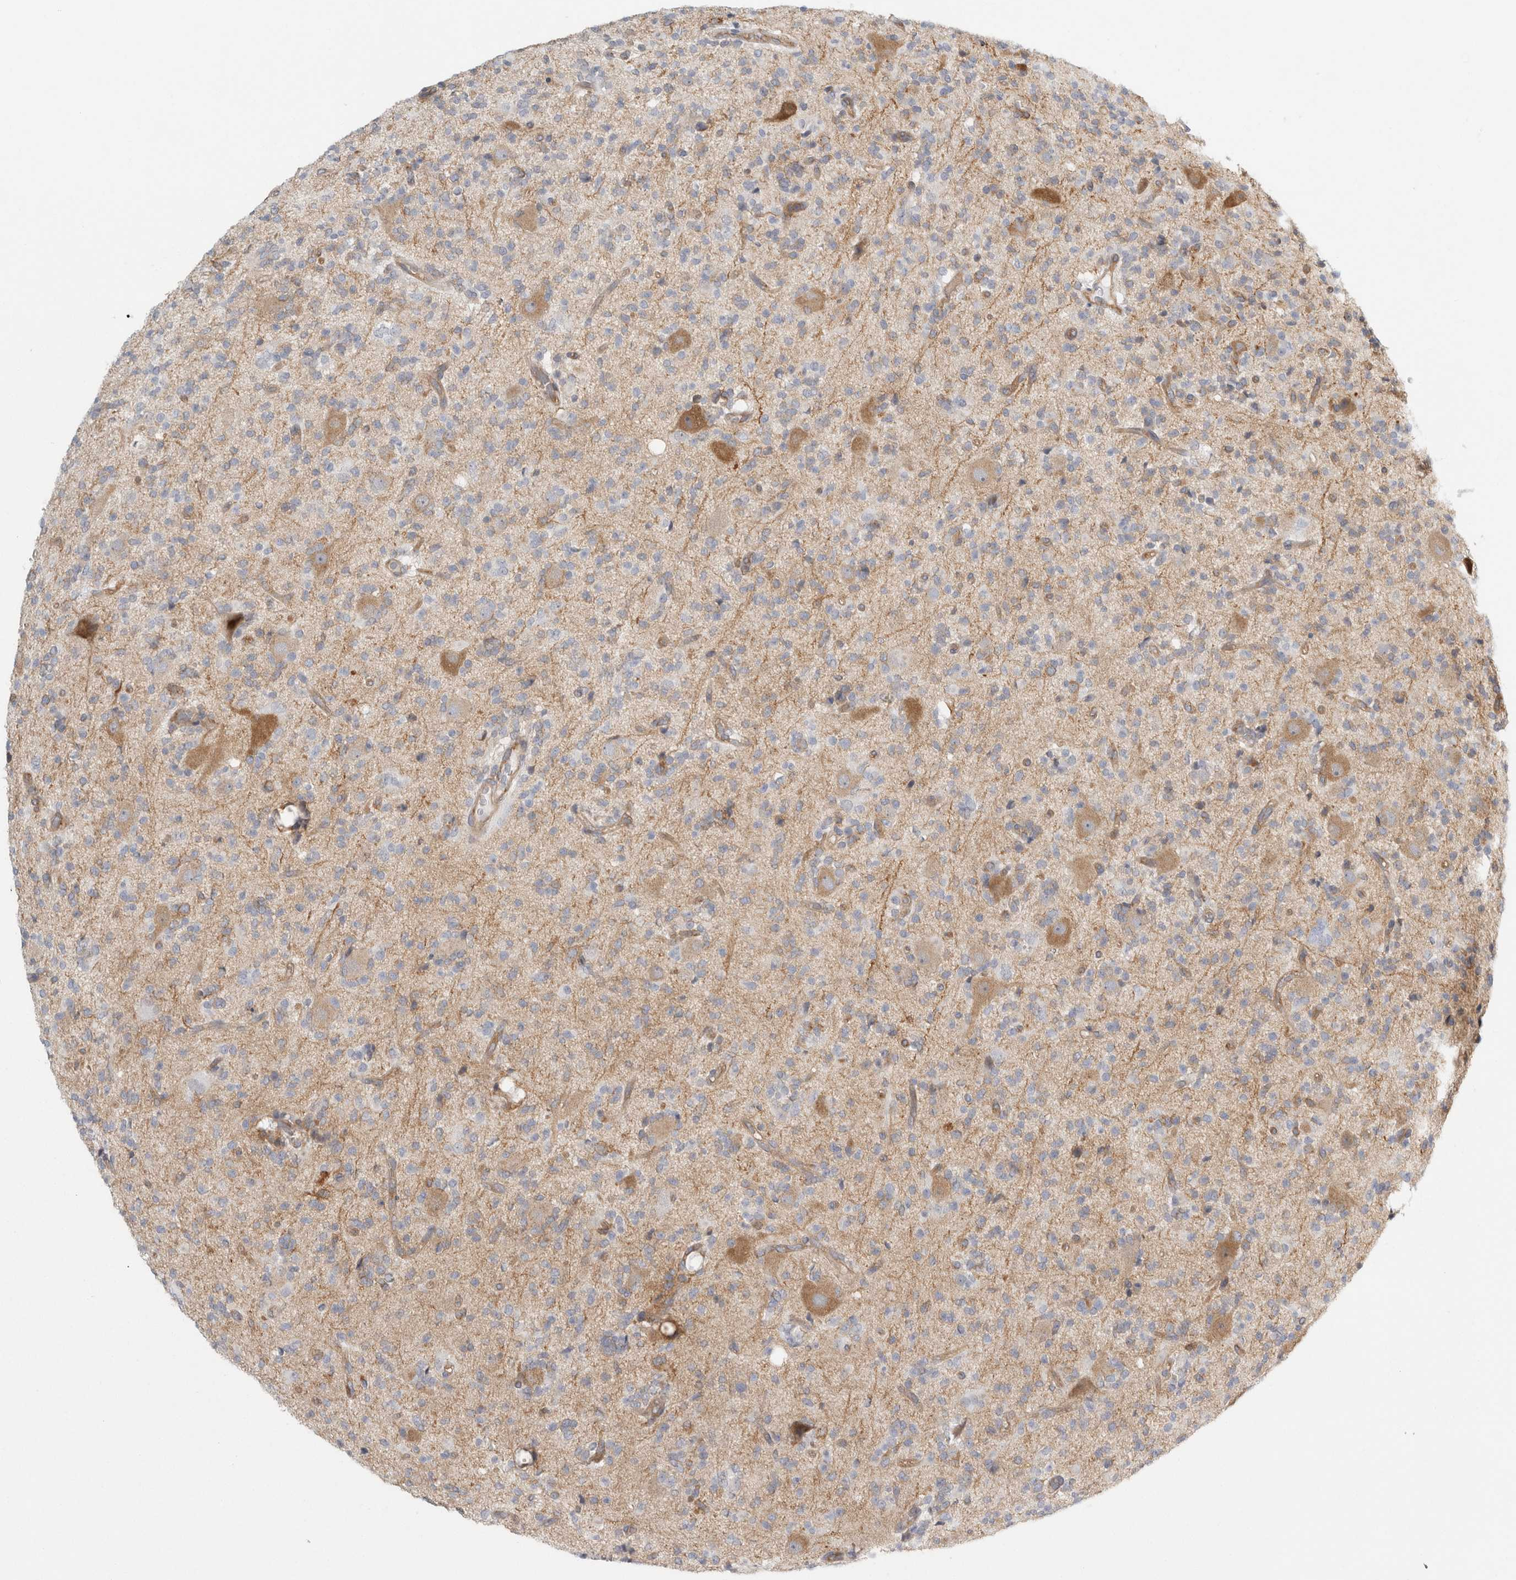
{"staining": {"intensity": "weak", "quantity": "25%-75%", "location": "cytoplasmic/membranous"}, "tissue": "glioma", "cell_type": "Tumor cells", "image_type": "cancer", "snomed": [{"axis": "morphology", "description": "Glioma, malignant, High grade"}, {"axis": "topography", "description": "Brain"}], "caption": "DAB immunohistochemical staining of human glioma shows weak cytoplasmic/membranous protein expression in about 25%-75% of tumor cells. The staining is performed using DAB brown chromogen to label protein expression. The nuclei are counter-stained blue using hematoxylin.", "gene": "PEX6", "patient": {"sex": "male", "age": 34}}